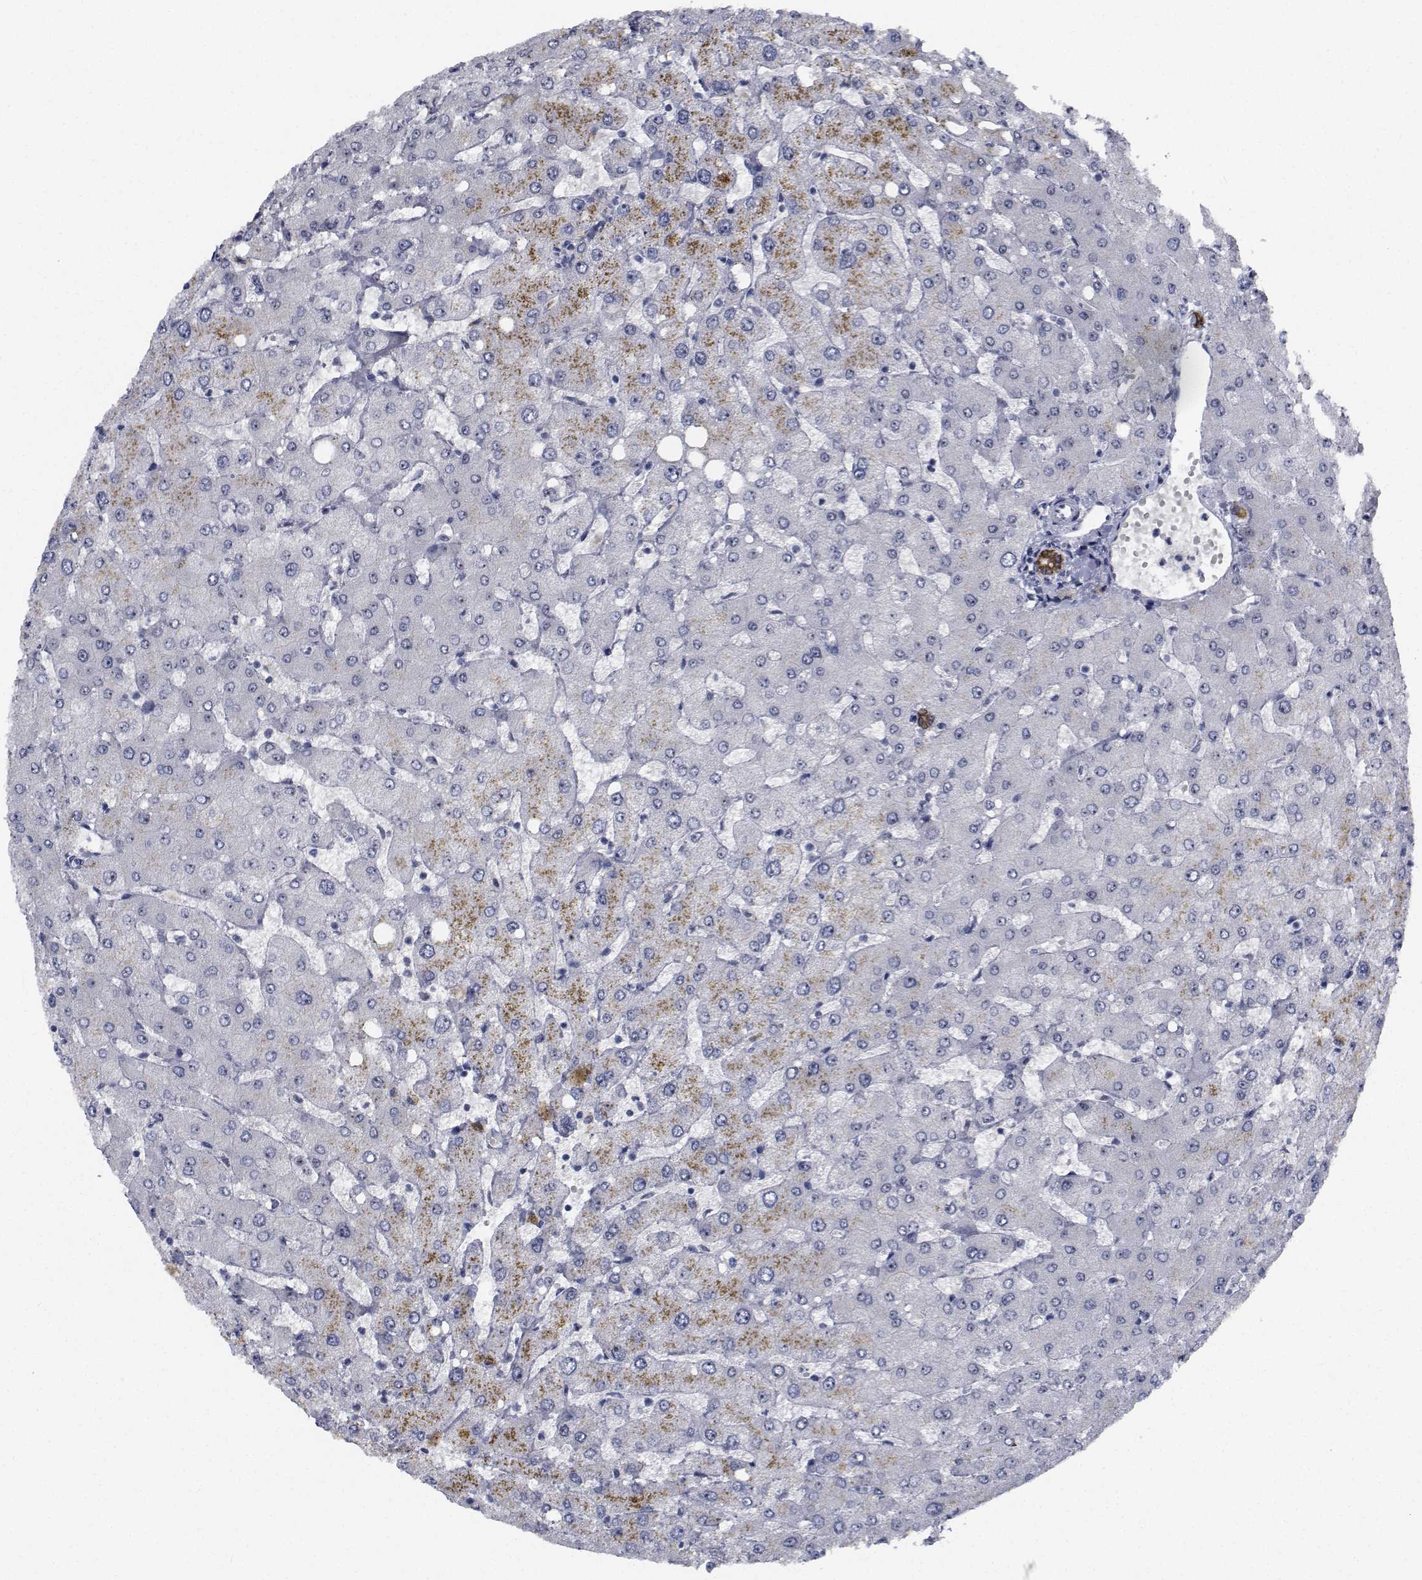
{"staining": {"intensity": "moderate", "quantity": ">75%", "location": "cytoplasmic/membranous"}, "tissue": "liver", "cell_type": "Cholangiocytes", "image_type": "normal", "snomed": [{"axis": "morphology", "description": "Normal tissue, NOS"}, {"axis": "topography", "description": "Liver"}], "caption": "The histopathology image reveals immunohistochemical staining of benign liver. There is moderate cytoplasmic/membranous expression is present in about >75% of cholangiocytes. (DAB (3,3'-diaminobenzidine) IHC with brightfield microscopy, high magnification).", "gene": "NVL", "patient": {"sex": "female", "age": 54}}